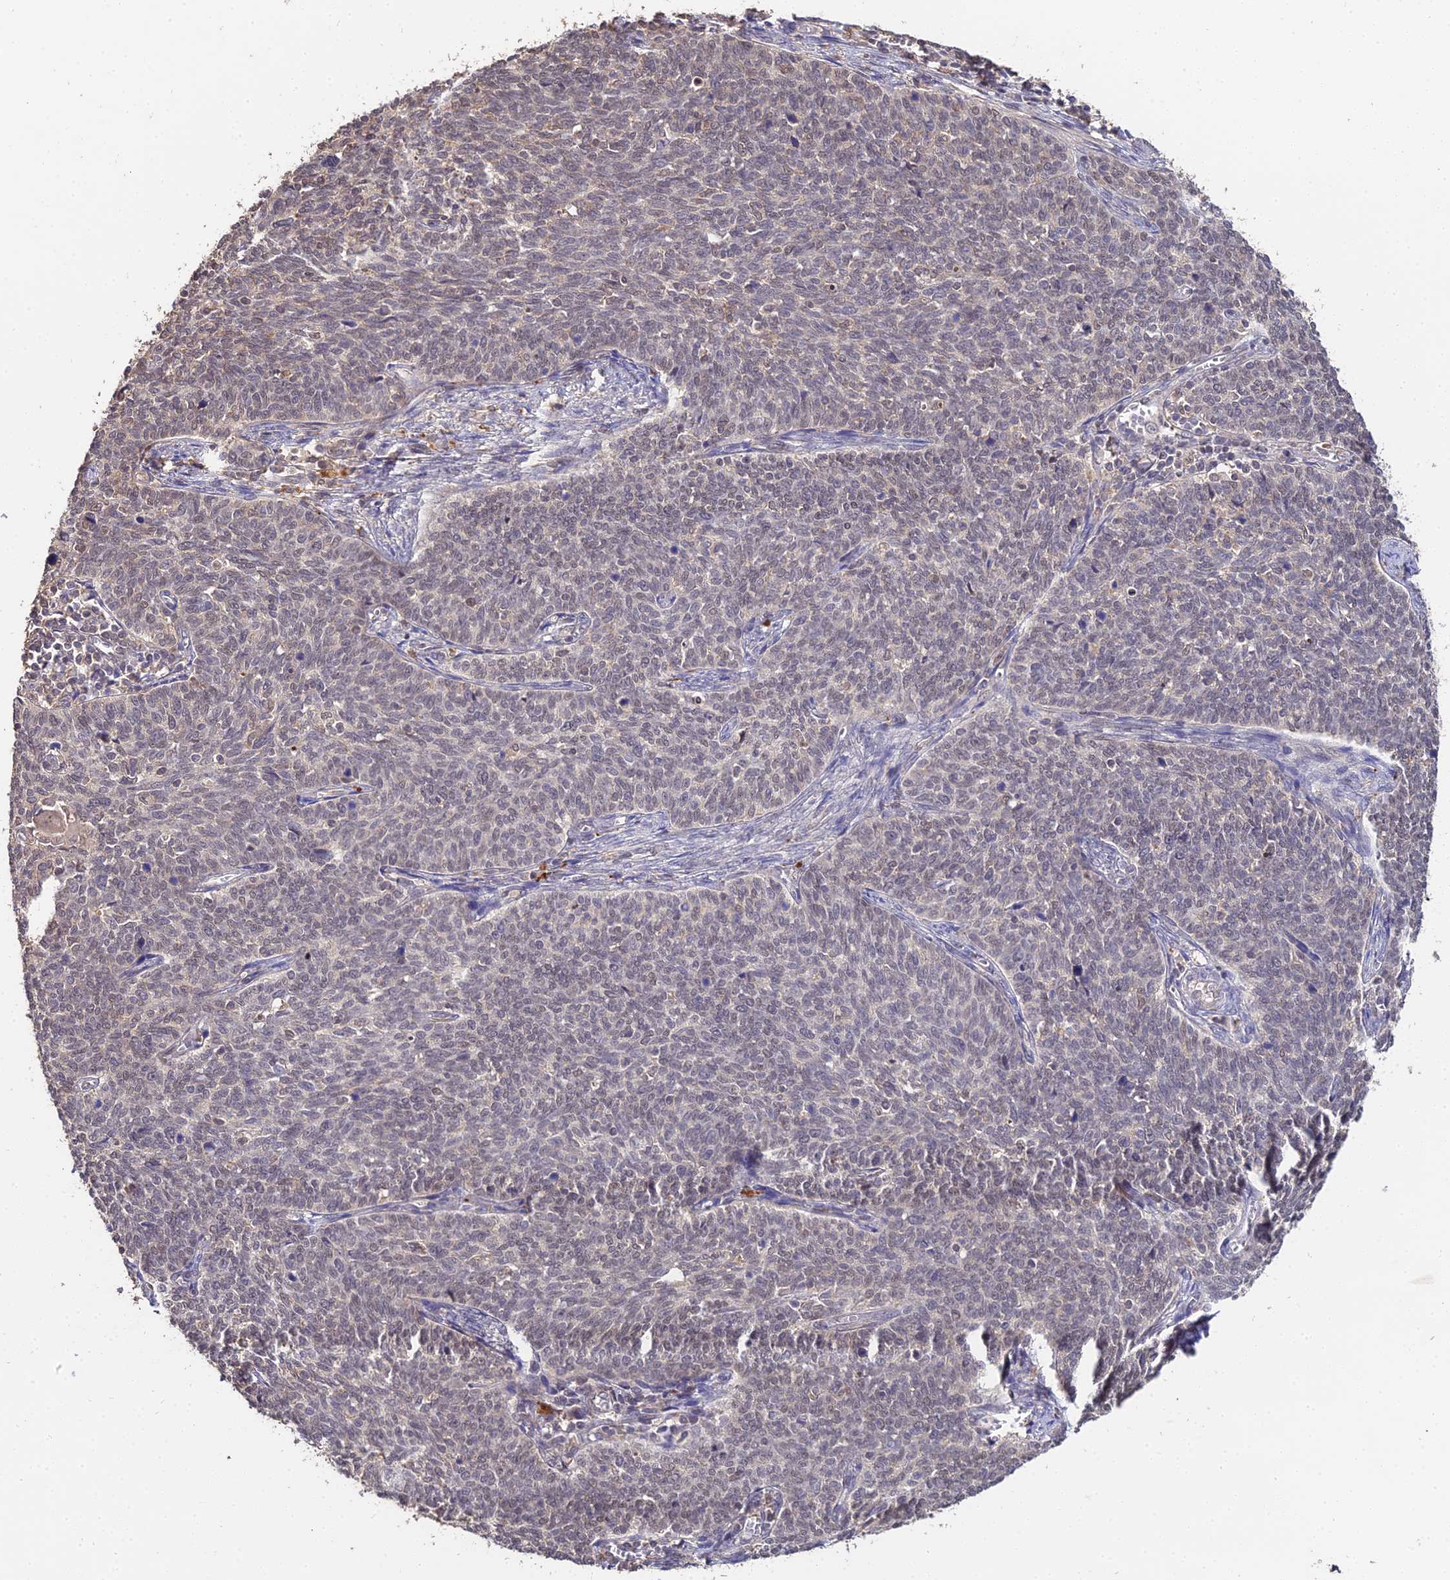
{"staining": {"intensity": "weak", "quantity": "25%-75%", "location": "nuclear"}, "tissue": "cervical cancer", "cell_type": "Tumor cells", "image_type": "cancer", "snomed": [{"axis": "morphology", "description": "Squamous cell carcinoma, NOS"}, {"axis": "topography", "description": "Cervix"}], "caption": "Immunohistochemical staining of human cervical squamous cell carcinoma exhibits weak nuclear protein staining in about 25%-75% of tumor cells.", "gene": "LSM5", "patient": {"sex": "female", "age": 39}}